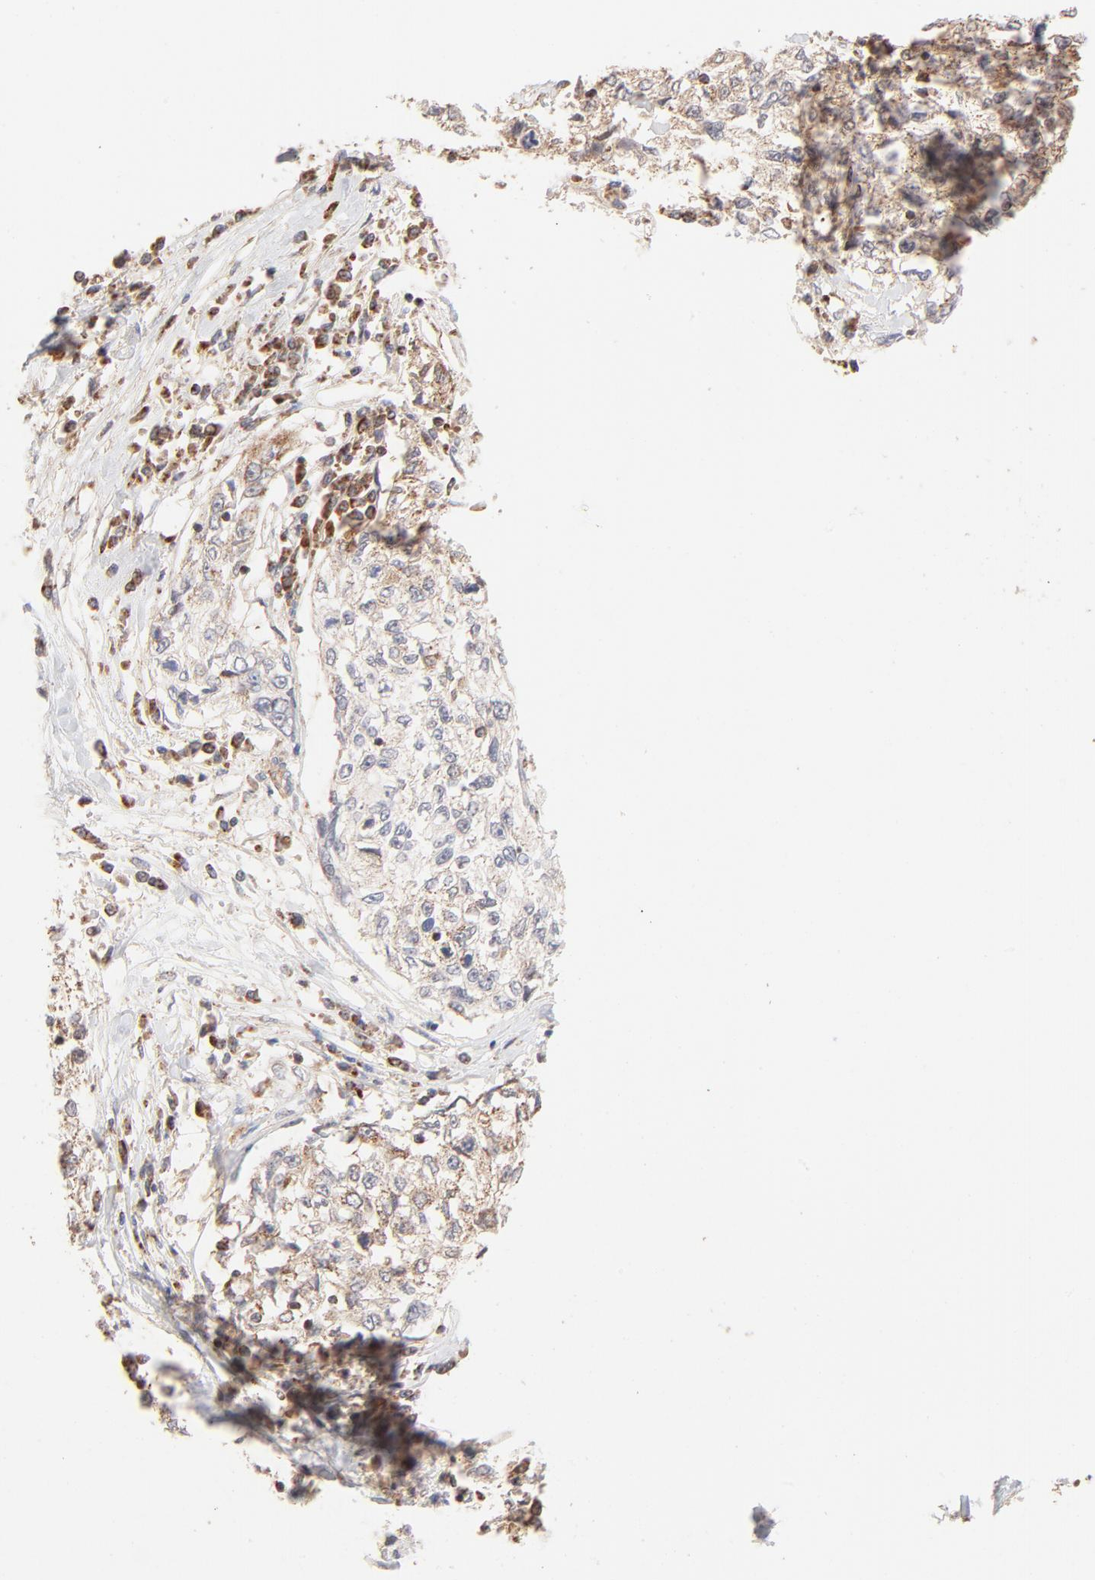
{"staining": {"intensity": "weak", "quantity": ">75%", "location": "cytoplasmic/membranous"}, "tissue": "cervical cancer", "cell_type": "Tumor cells", "image_type": "cancer", "snomed": [{"axis": "morphology", "description": "Normal tissue, NOS"}, {"axis": "morphology", "description": "Squamous cell carcinoma, NOS"}, {"axis": "topography", "description": "Cervix"}], "caption": "Squamous cell carcinoma (cervical) was stained to show a protein in brown. There is low levels of weak cytoplasmic/membranous positivity in approximately >75% of tumor cells. The protein is shown in brown color, while the nuclei are stained blue.", "gene": "CSPG4", "patient": {"sex": "female", "age": 45}}